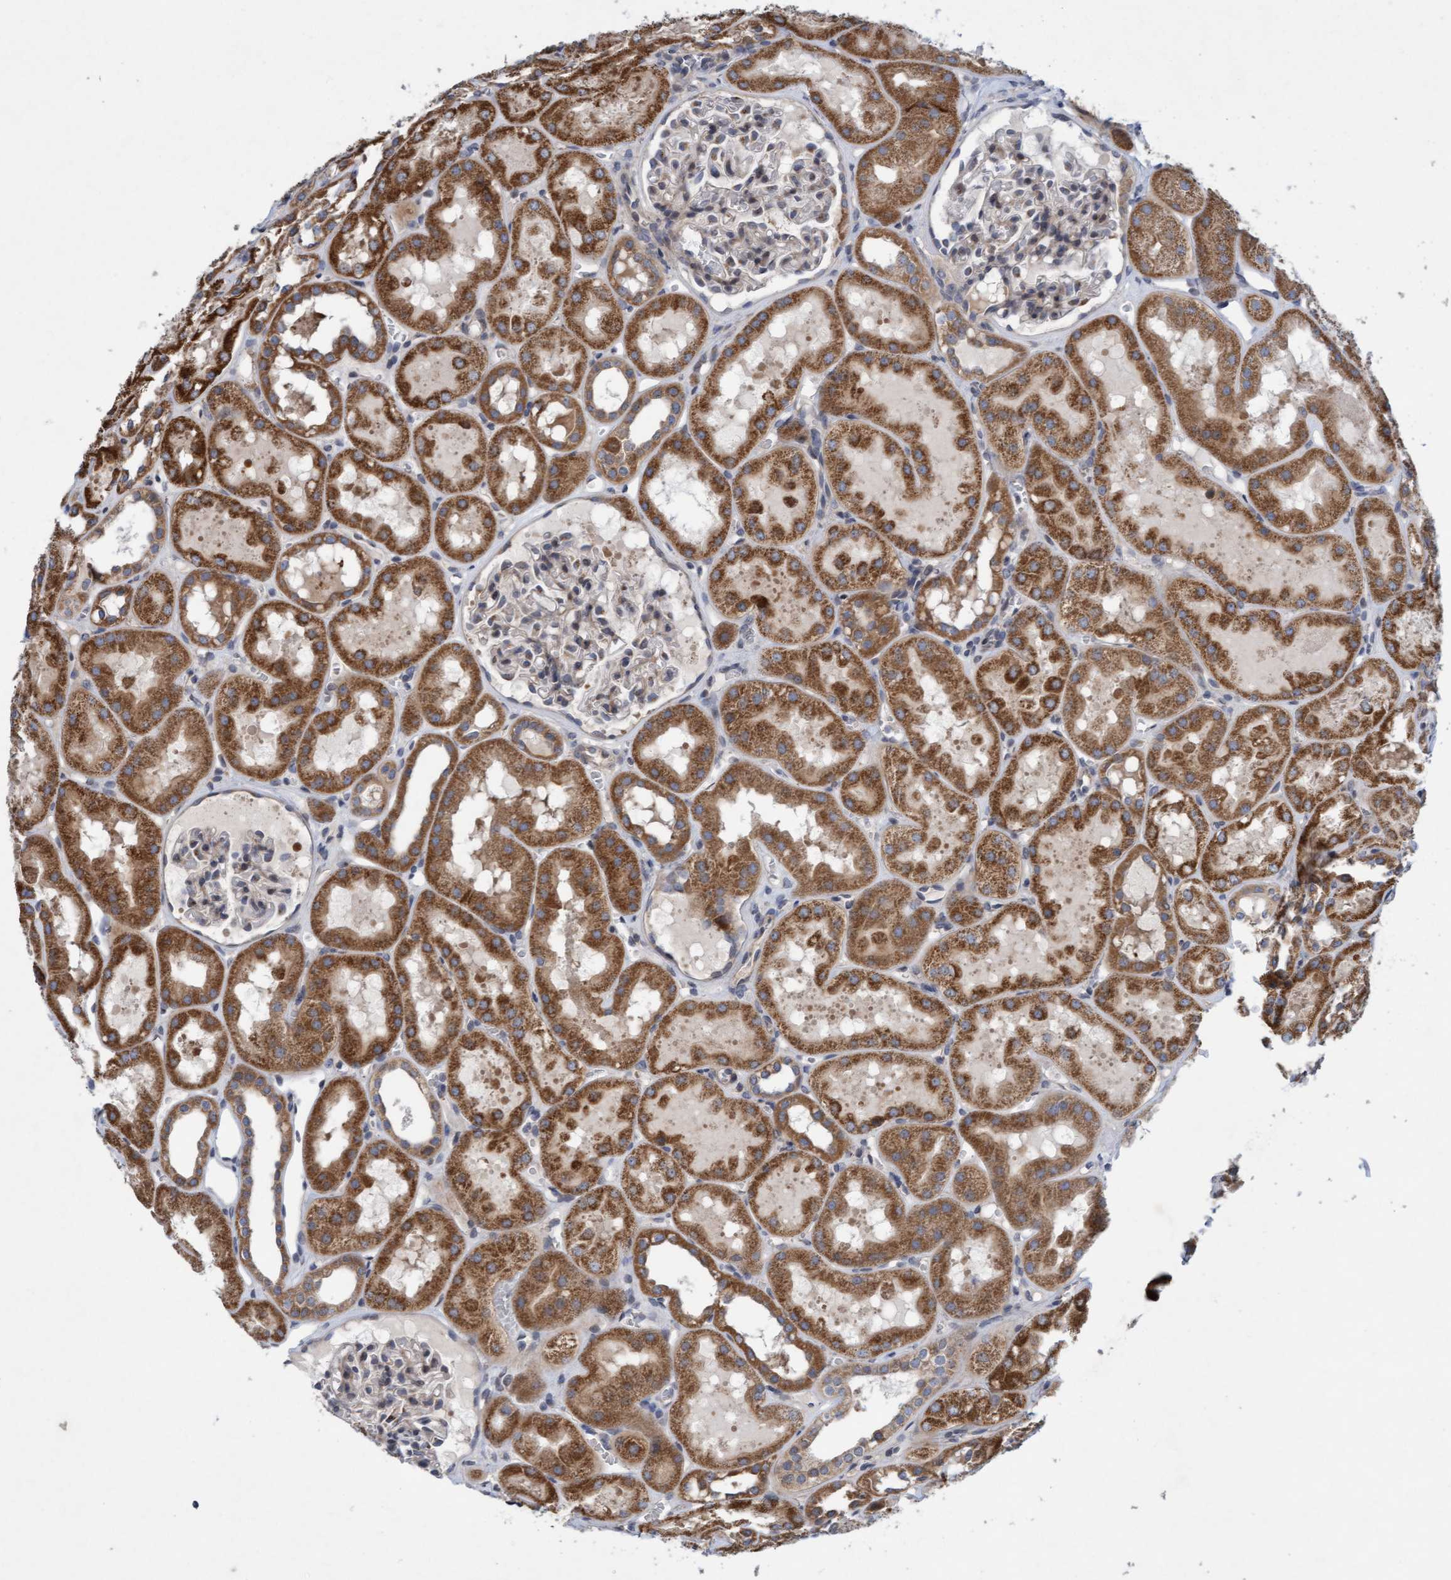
{"staining": {"intensity": "weak", "quantity": "25%-75%", "location": "cytoplasmic/membranous"}, "tissue": "kidney", "cell_type": "Cells in glomeruli", "image_type": "normal", "snomed": [{"axis": "morphology", "description": "Normal tissue, NOS"}, {"axis": "topography", "description": "Kidney"}, {"axis": "topography", "description": "Urinary bladder"}], "caption": "The histopathology image shows a brown stain indicating the presence of a protein in the cytoplasmic/membranous of cells in glomeruli in kidney.", "gene": "DDHD2", "patient": {"sex": "male", "age": 16}}